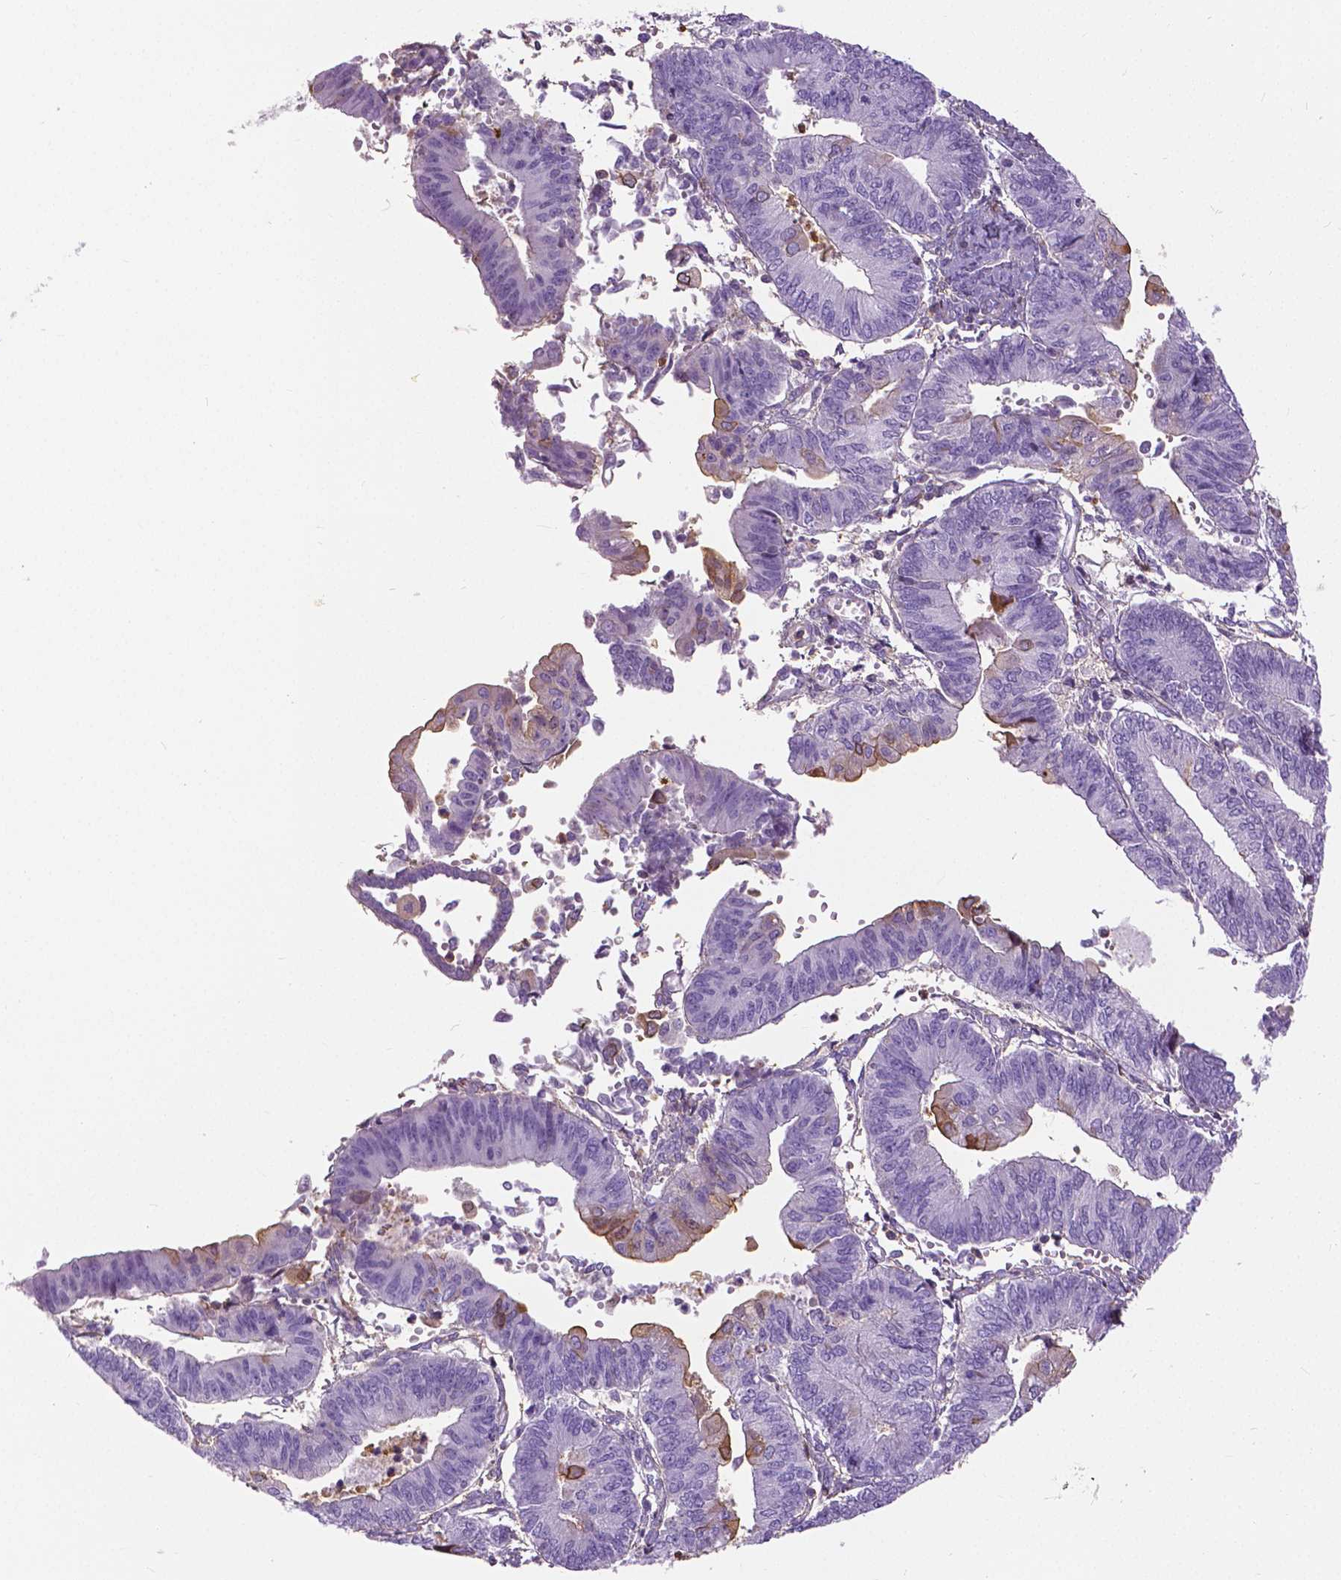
{"staining": {"intensity": "moderate", "quantity": "<25%", "location": "cytoplasmic/membranous"}, "tissue": "endometrial cancer", "cell_type": "Tumor cells", "image_type": "cancer", "snomed": [{"axis": "morphology", "description": "Adenocarcinoma, NOS"}, {"axis": "topography", "description": "Endometrium"}], "caption": "Brown immunohistochemical staining in human endometrial adenocarcinoma exhibits moderate cytoplasmic/membranous staining in about <25% of tumor cells.", "gene": "ANXA13", "patient": {"sex": "female", "age": 65}}